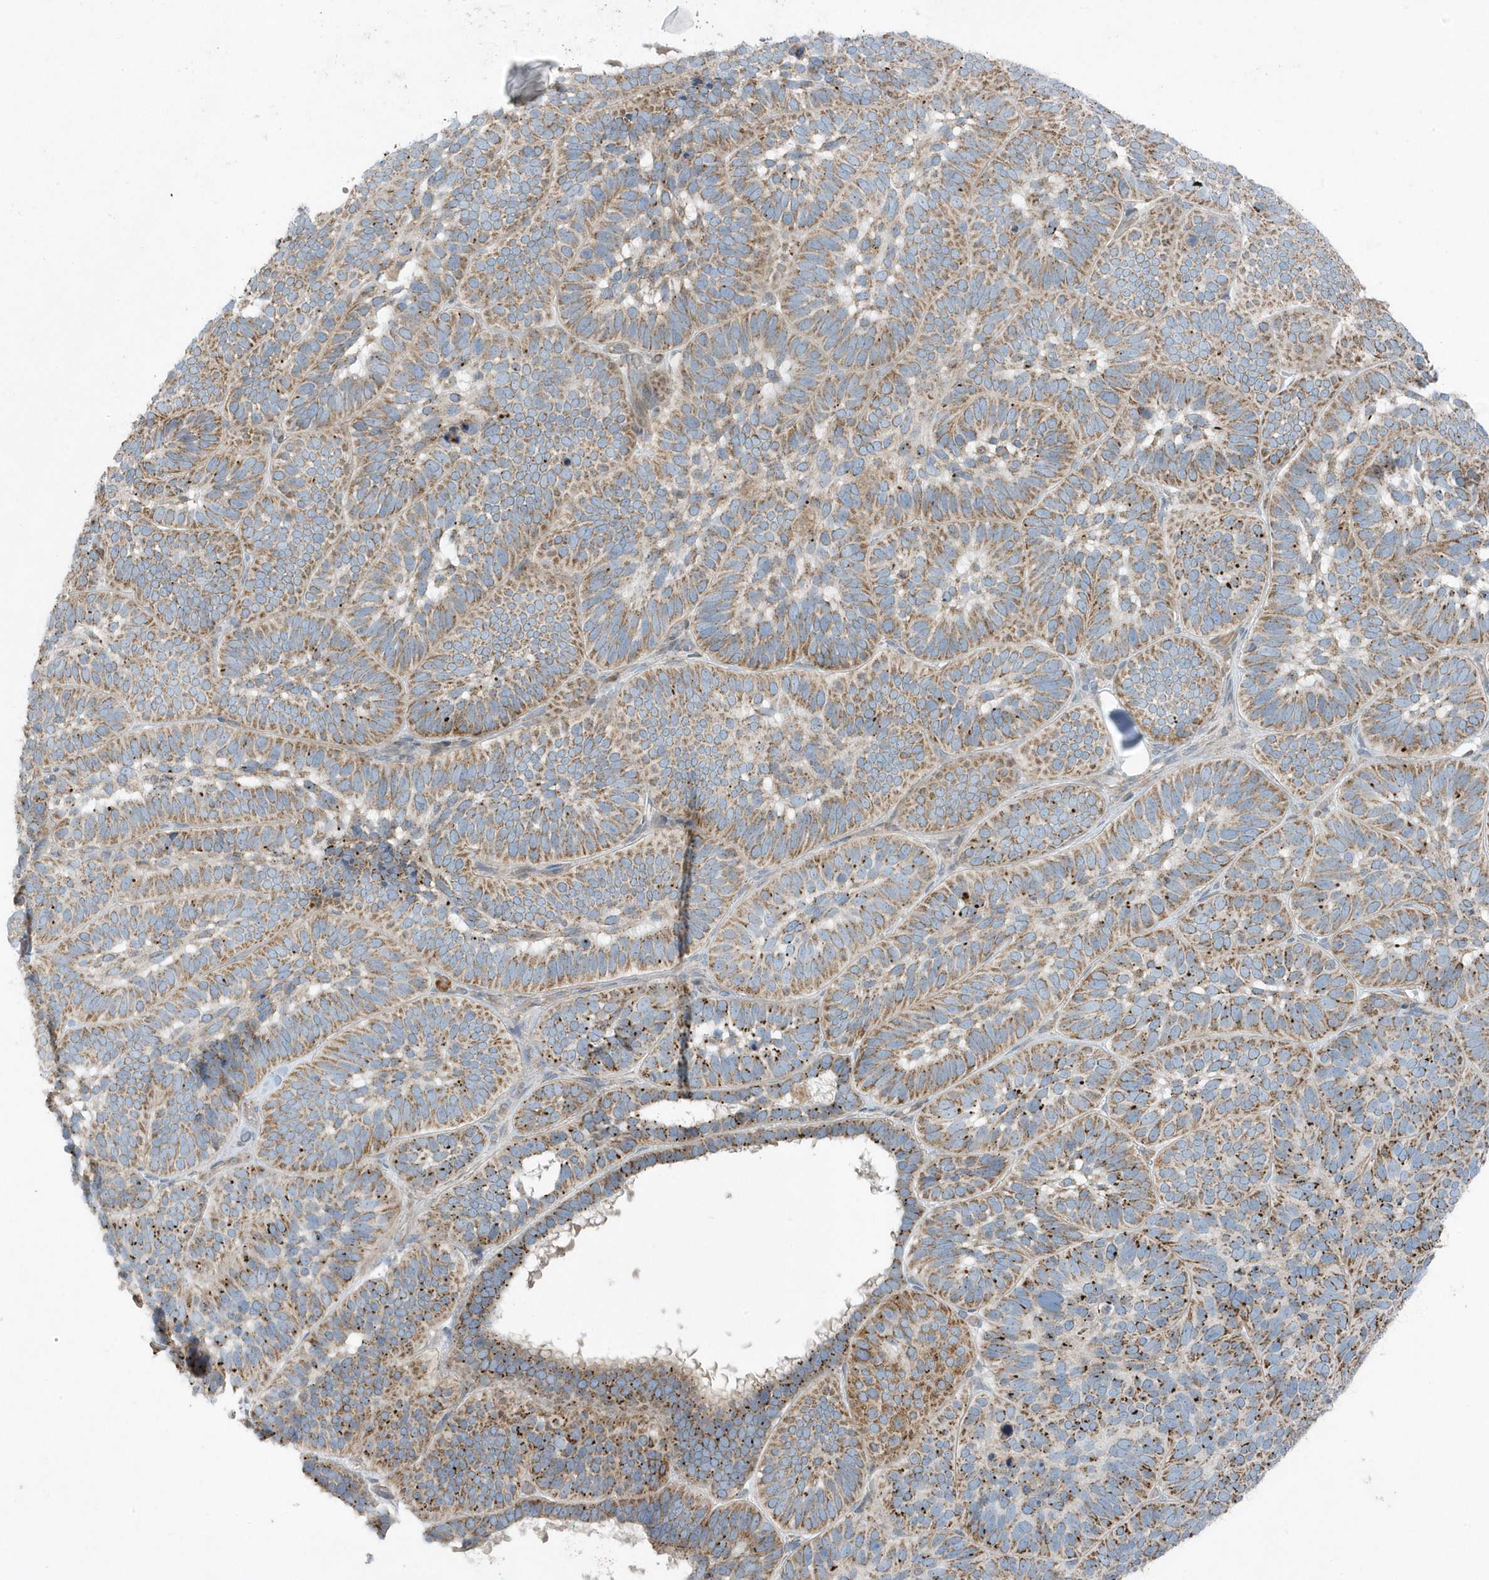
{"staining": {"intensity": "moderate", "quantity": ">75%", "location": "cytoplasmic/membranous"}, "tissue": "skin cancer", "cell_type": "Tumor cells", "image_type": "cancer", "snomed": [{"axis": "morphology", "description": "Basal cell carcinoma"}, {"axis": "topography", "description": "Skin"}], "caption": "Immunohistochemistry (IHC) histopathology image of human skin cancer stained for a protein (brown), which shows medium levels of moderate cytoplasmic/membranous positivity in approximately >75% of tumor cells.", "gene": "SLC38A2", "patient": {"sex": "male", "age": 62}}